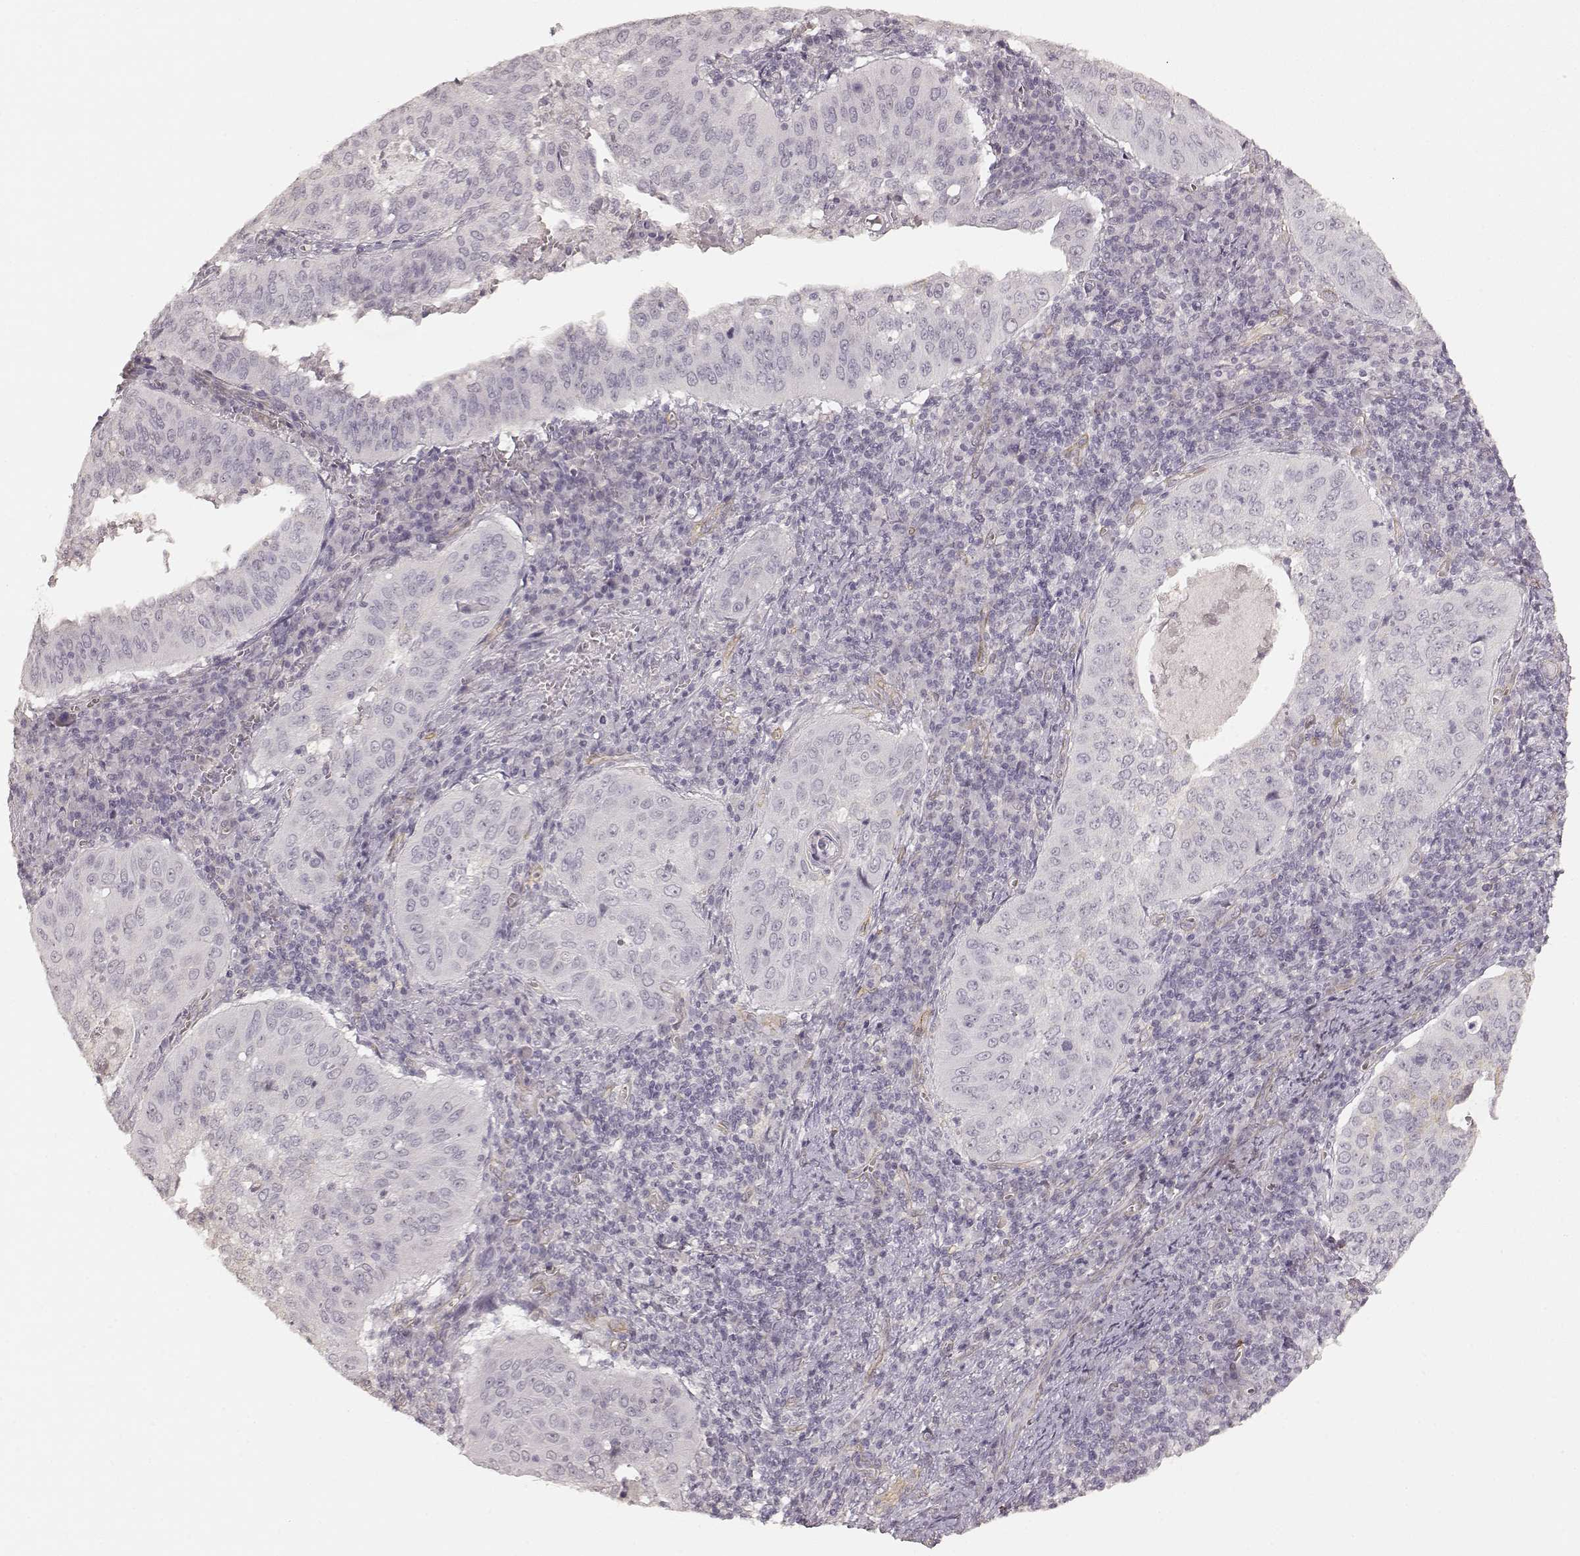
{"staining": {"intensity": "negative", "quantity": "none", "location": "none"}, "tissue": "cervical cancer", "cell_type": "Tumor cells", "image_type": "cancer", "snomed": [{"axis": "morphology", "description": "Squamous cell carcinoma, NOS"}, {"axis": "topography", "description": "Cervix"}], "caption": "DAB immunohistochemical staining of cervical squamous cell carcinoma demonstrates no significant staining in tumor cells. The staining was performed using DAB (3,3'-diaminobenzidine) to visualize the protein expression in brown, while the nuclei were stained in blue with hematoxylin (Magnification: 20x).", "gene": "LAMA4", "patient": {"sex": "female", "age": 39}}